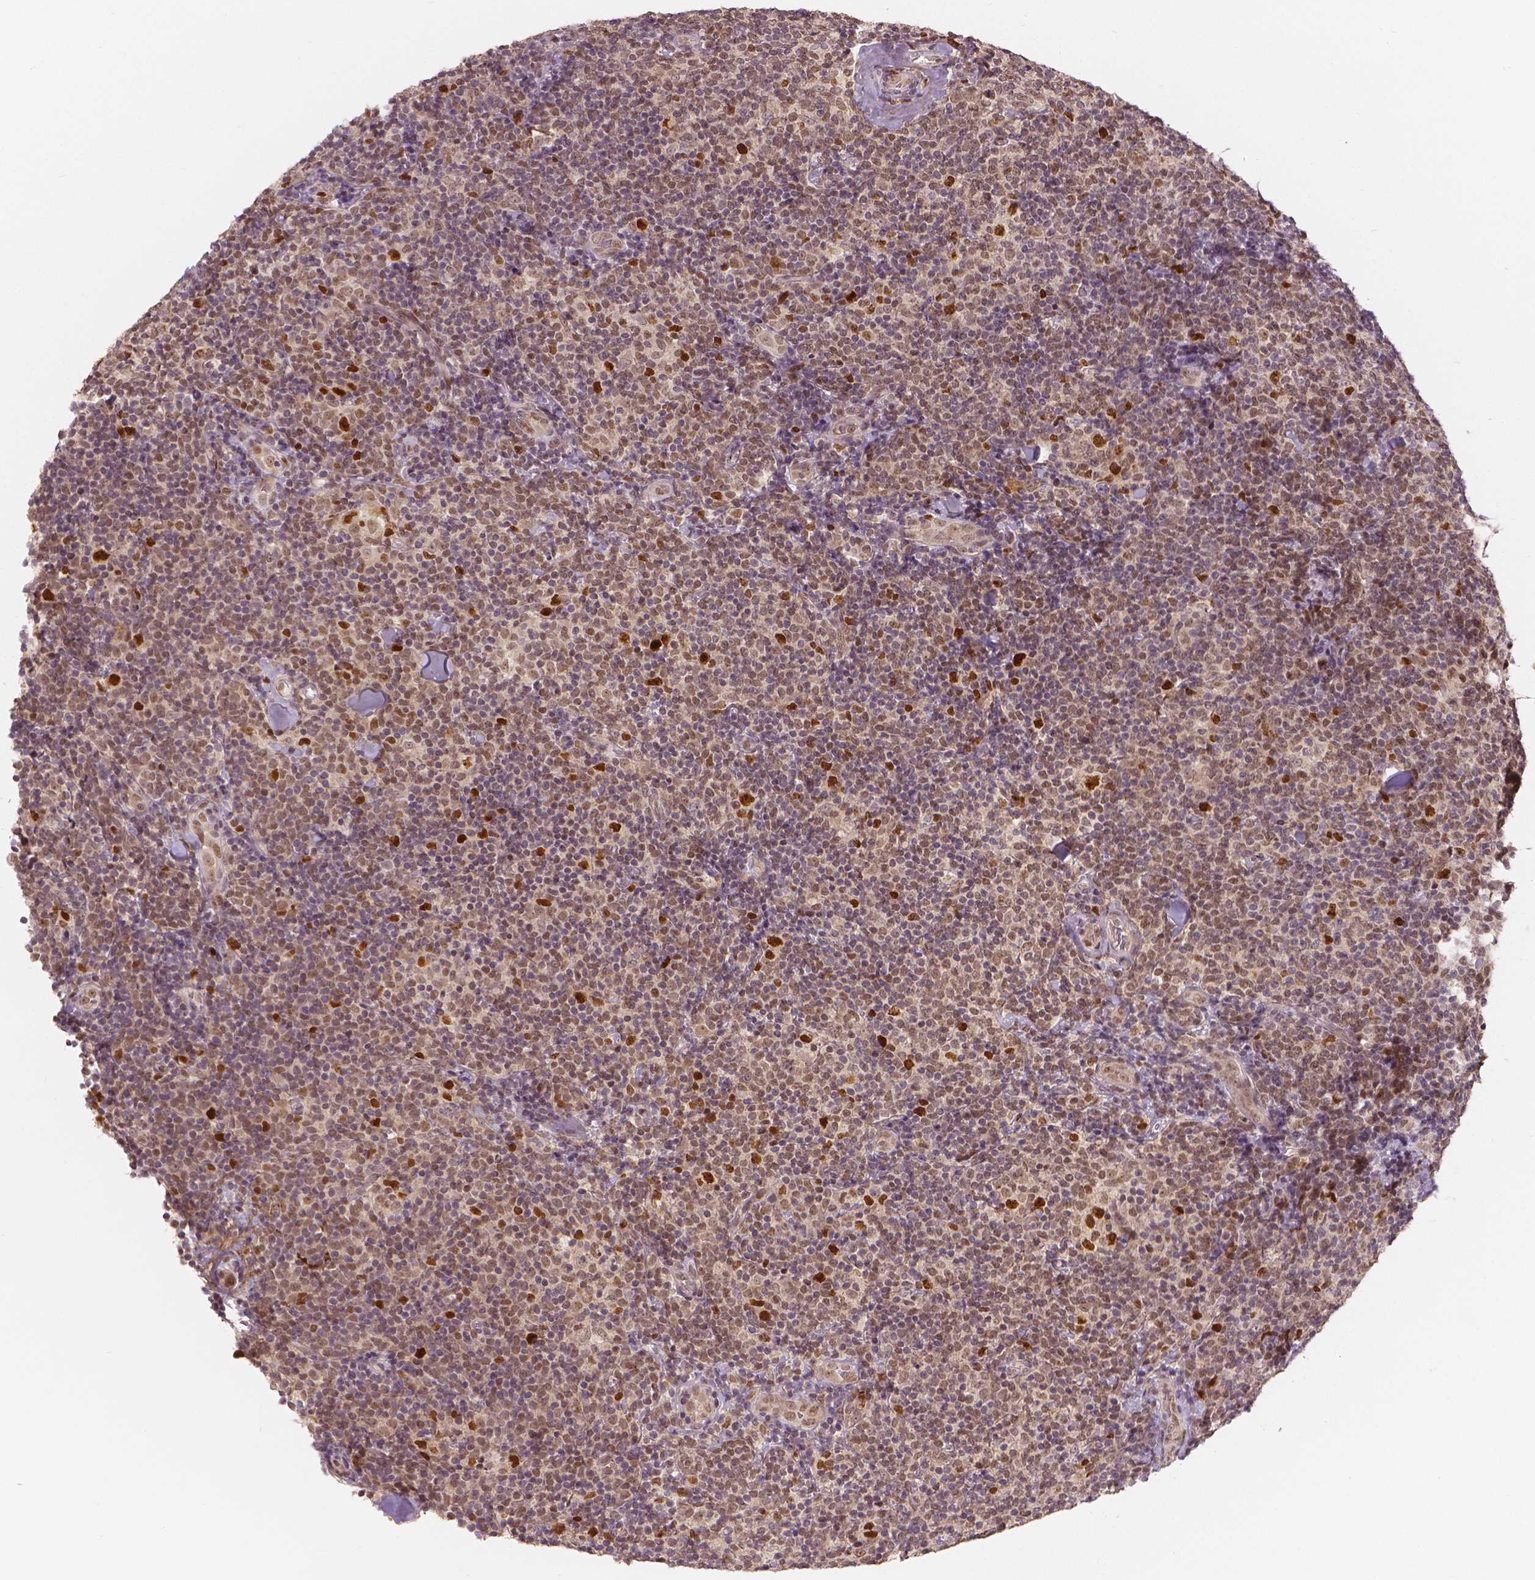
{"staining": {"intensity": "strong", "quantity": "<25%", "location": "nuclear"}, "tissue": "lymphoma", "cell_type": "Tumor cells", "image_type": "cancer", "snomed": [{"axis": "morphology", "description": "Malignant lymphoma, non-Hodgkin's type, Low grade"}, {"axis": "topography", "description": "Lymph node"}], "caption": "Immunohistochemistry histopathology image of neoplastic tissue: human malignant lymphoma, non-Hodgkin's type (low-grade) stained using IHC shows medium levels of strong protein expression localized specifically in the nuclear of tumor cells, appearing as a nuclear brown color.", "gene": "NSD2", "patient": {"sex": "female", "age": 56}}